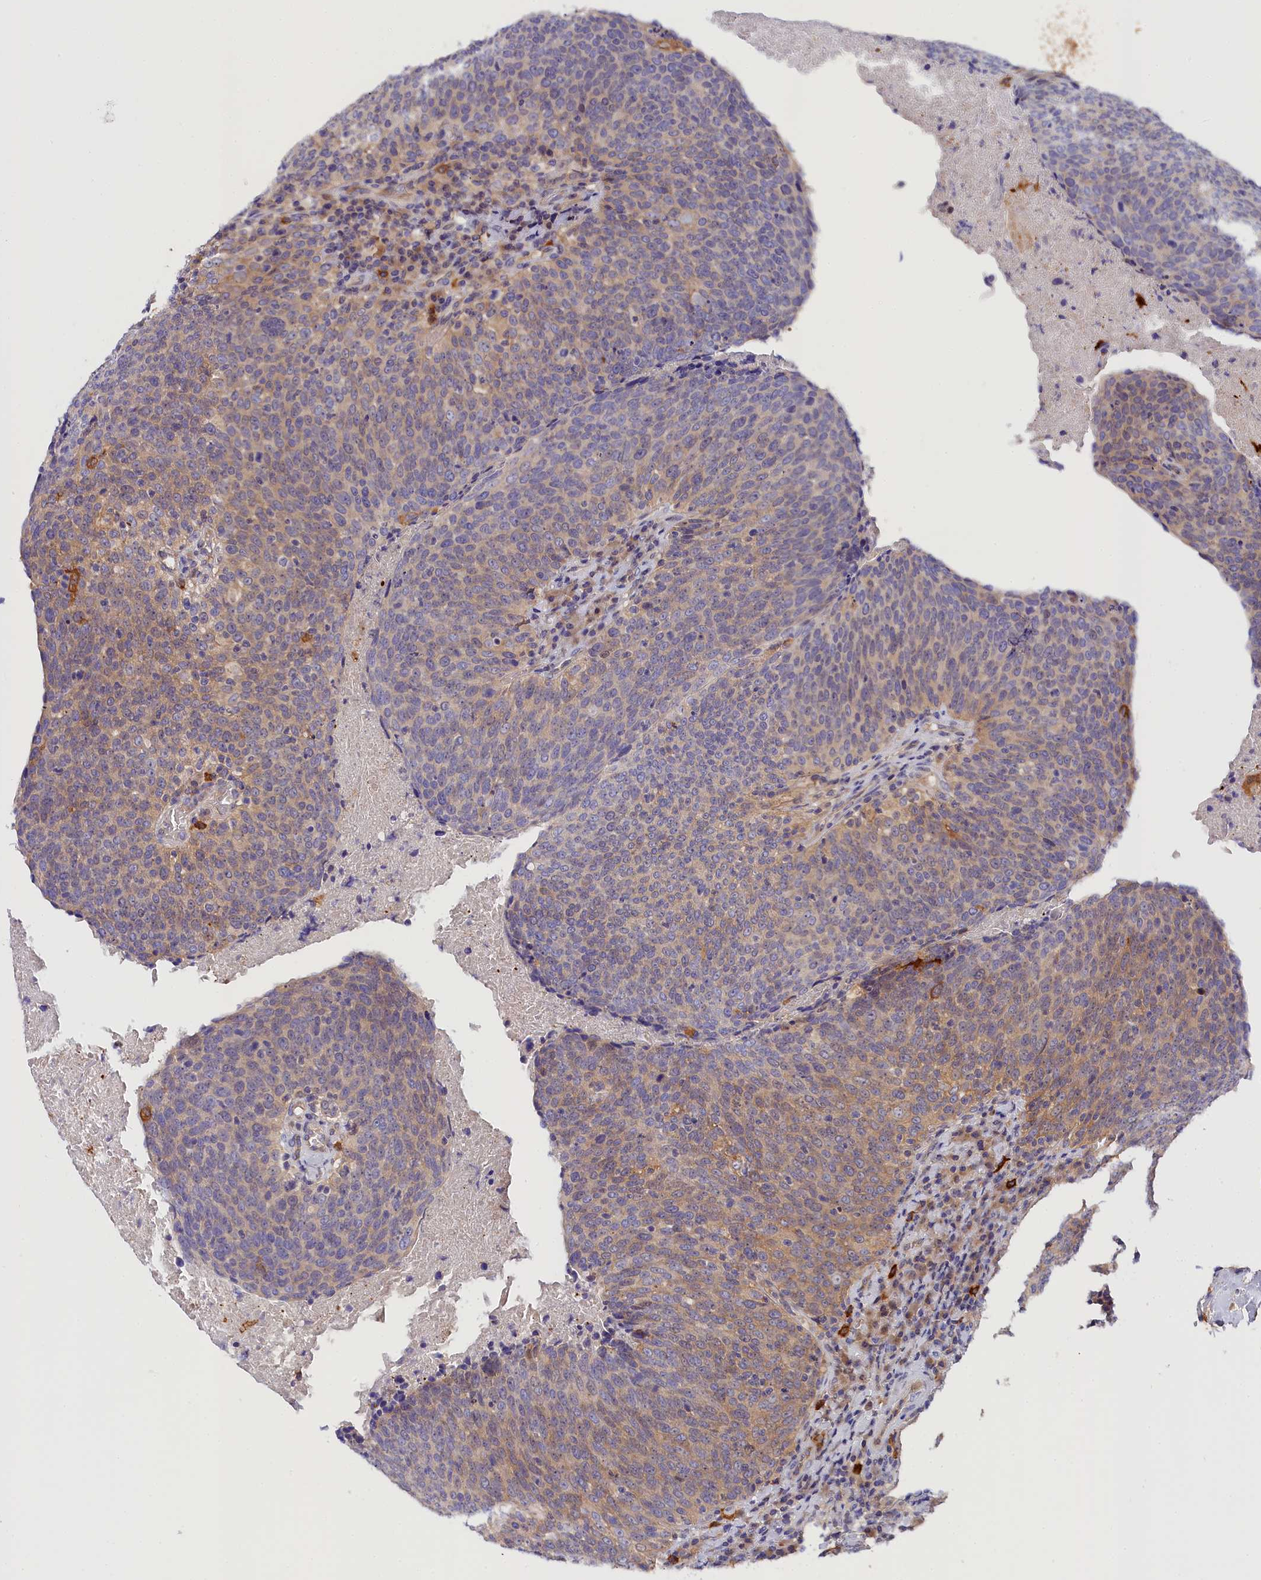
{"staining": {"intensity": "weak", "quantity": "25%-75%", "location": "cytoplasmic/membranous"}, "tissue": "head and neck cancer", "cell_type": "Tumor cells", "image_type": "cancer", "snomed": [{"axis": "morphology", "description": "Squamous cell carcinoma, NOS"}, {"axis": "morphology", "description": "Squamous cell carcinoma, metastatic, NOS"}, {"axis": "topography", "description": "Lymph node"}, {"axis": "topography", "description": "Head-Neck"}], "caption": "Protein expression analysis of human squamous cell carcinoma (head and neck) reveals weak cytoplasmic/membranous expression in approximately 25%-75% of tumor cells. The protein is stained brown, and the nuclei are stained in blue (DAB IHC with brightfield microscopy, high magnification).", "gene": "KATNB1", "patient": {"sex": "male", "age": 62}}